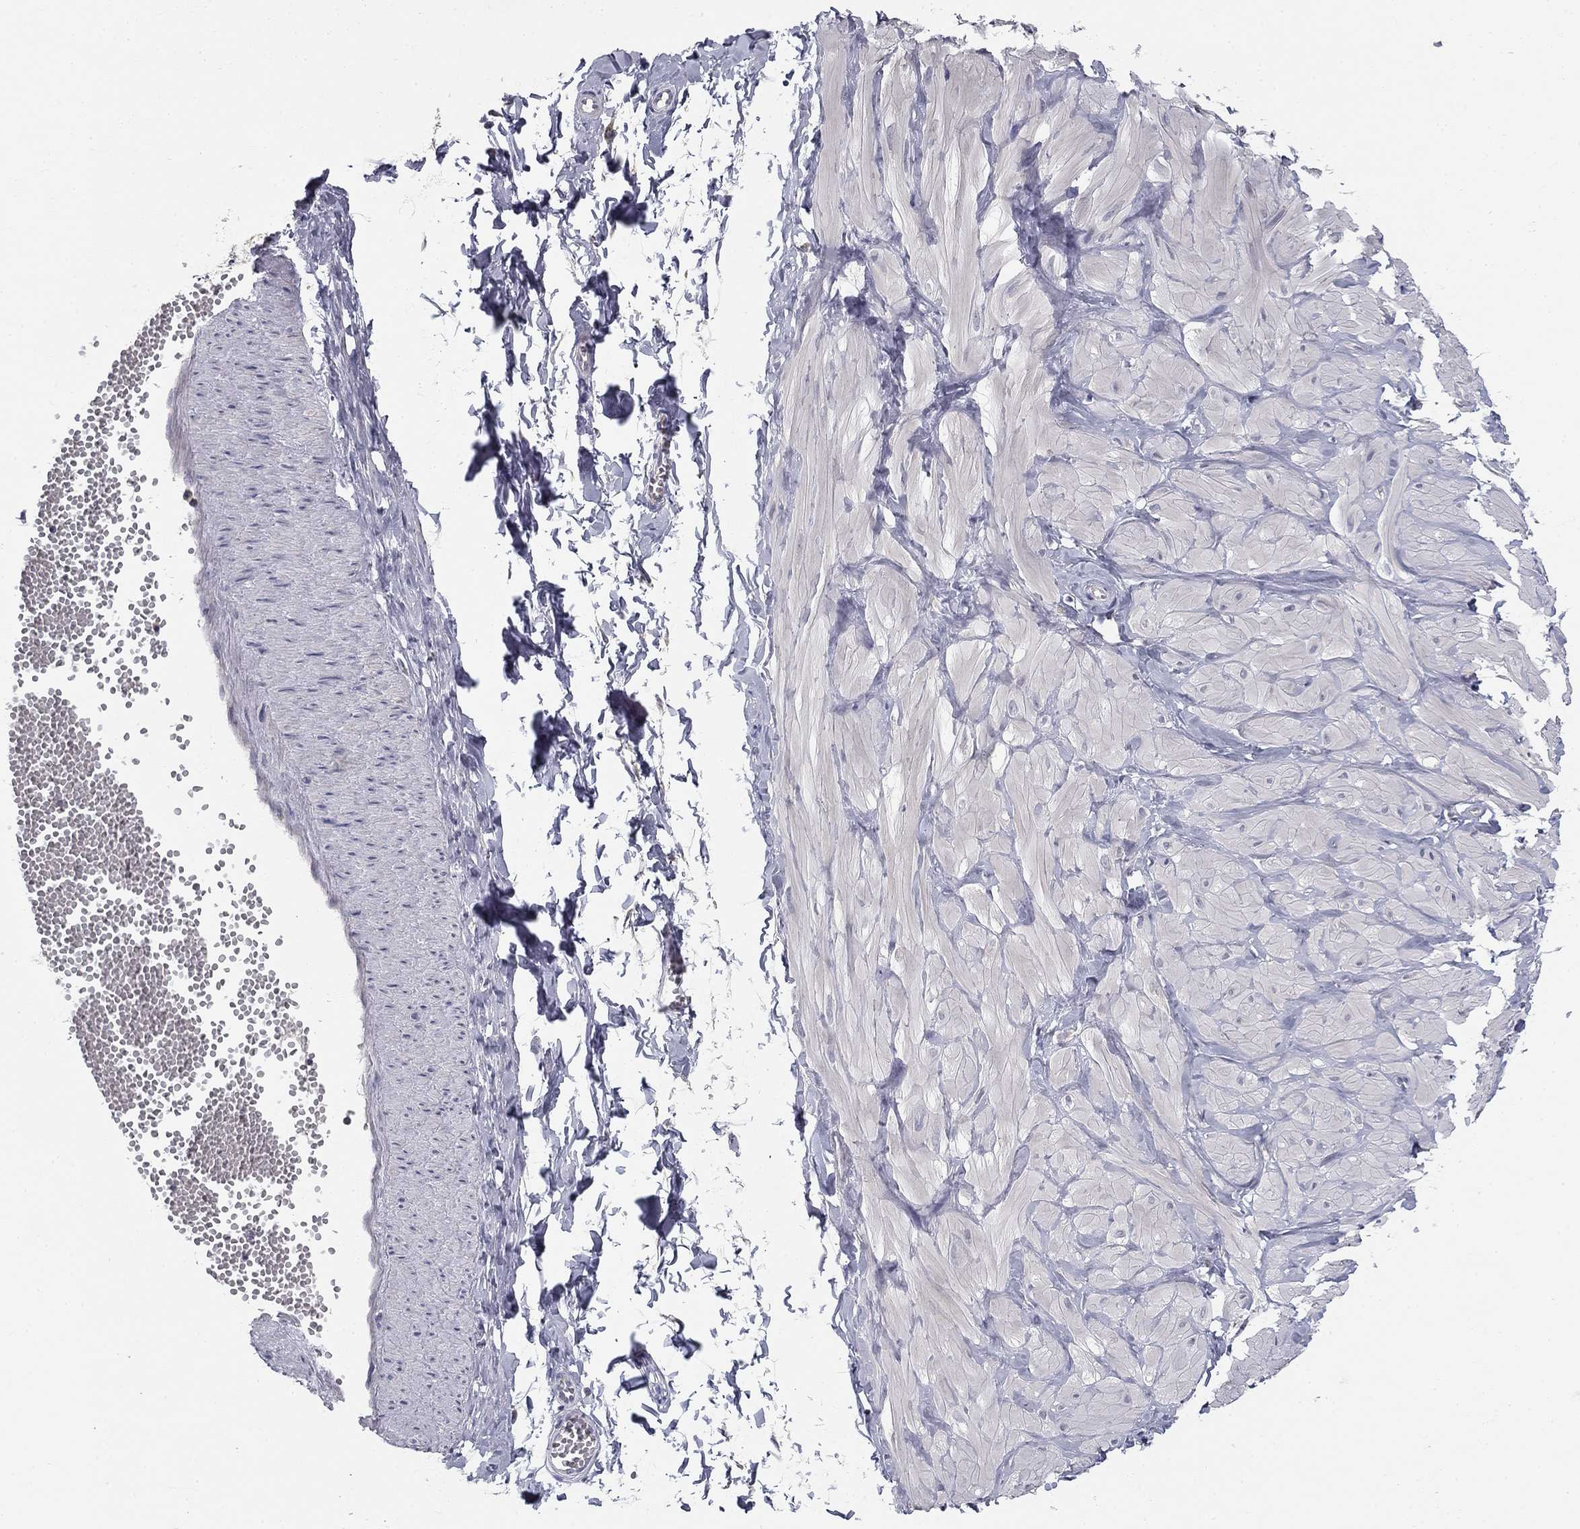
{"staining": {"intensity": "negative", "quantity": "none", "location": "none"}, "tissue": "adipose tissue", "cell_type": "Adipocytes", "image_type": "normal", "snomed": [{"axis": "morphology", "description": "Normal tissue, NOS"}, {"axis": "topography", "description": "Smooth muscle"}, {"axis": "topography", "description": "Peripheral nerve tissue"}], "caption": "Normal adipose tissue was stained to show a protein in brown. There is no significant staining in adipocytes. (DAB IHC, high magnification).", "gene": "SLC2A9", "patient": {"sex": "male", "age": 22}}